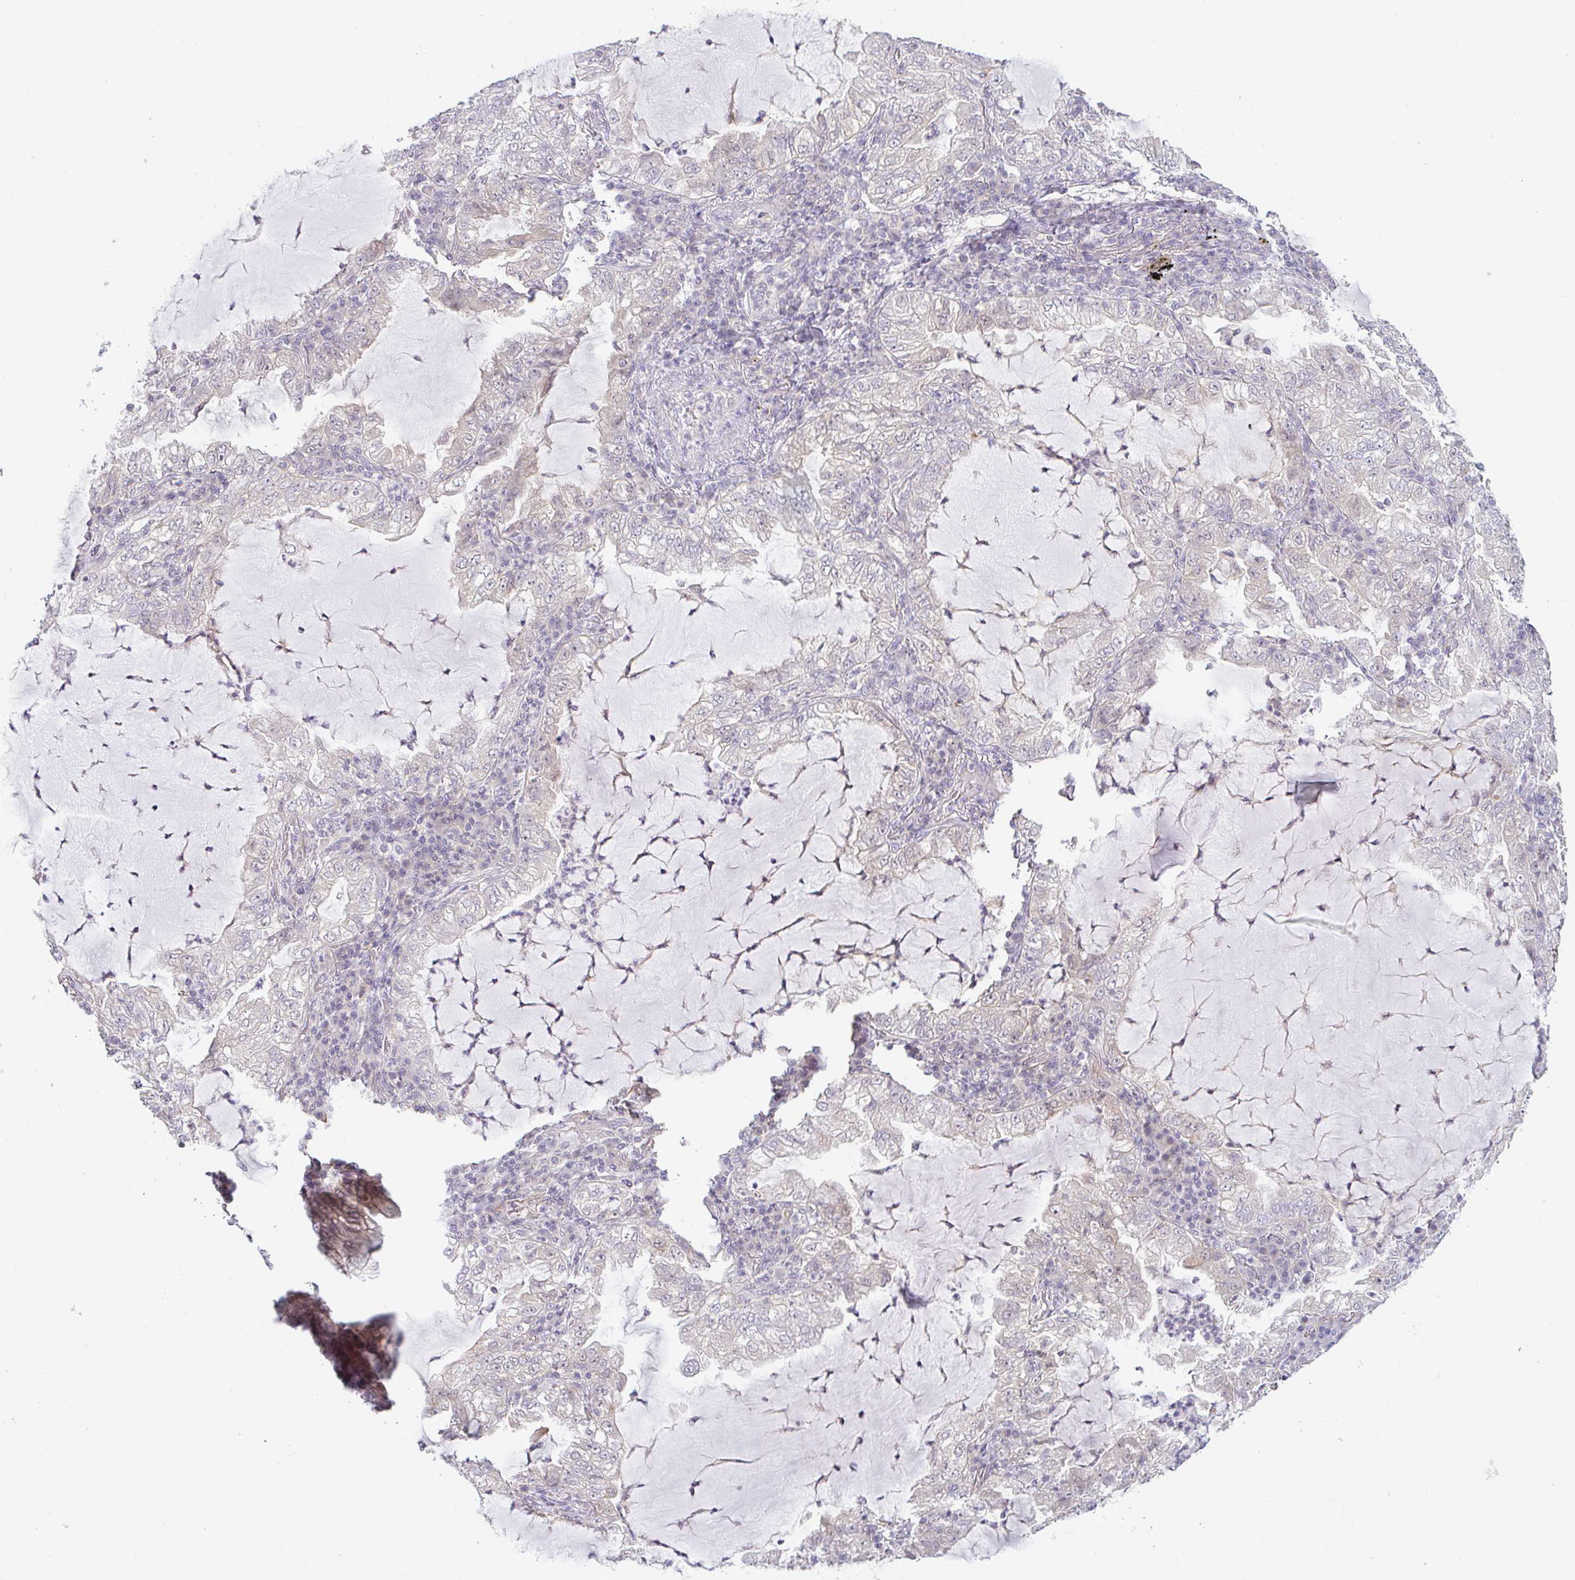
{"staining": {"intensity": "negative", "quantity": "none", "location": "none"}, "tissue": "lung cancer", "cell_type": "Tumor cells", "image_type": "cancer", "snomed": [{"axis": "morphology", "description": "Adenocarcinoma, NOS"}, {"axis": "topography", "description": "Lung"}], "caption": "Photomicrograph shows no significant protein positivity in tumor cells of adenocarcinoma (lung). (DAB (3,3'-diaminobenzidine) IHC, high magnification).", "gene": "CSE1L", "patient": {"sex": "female", "age": 73}}